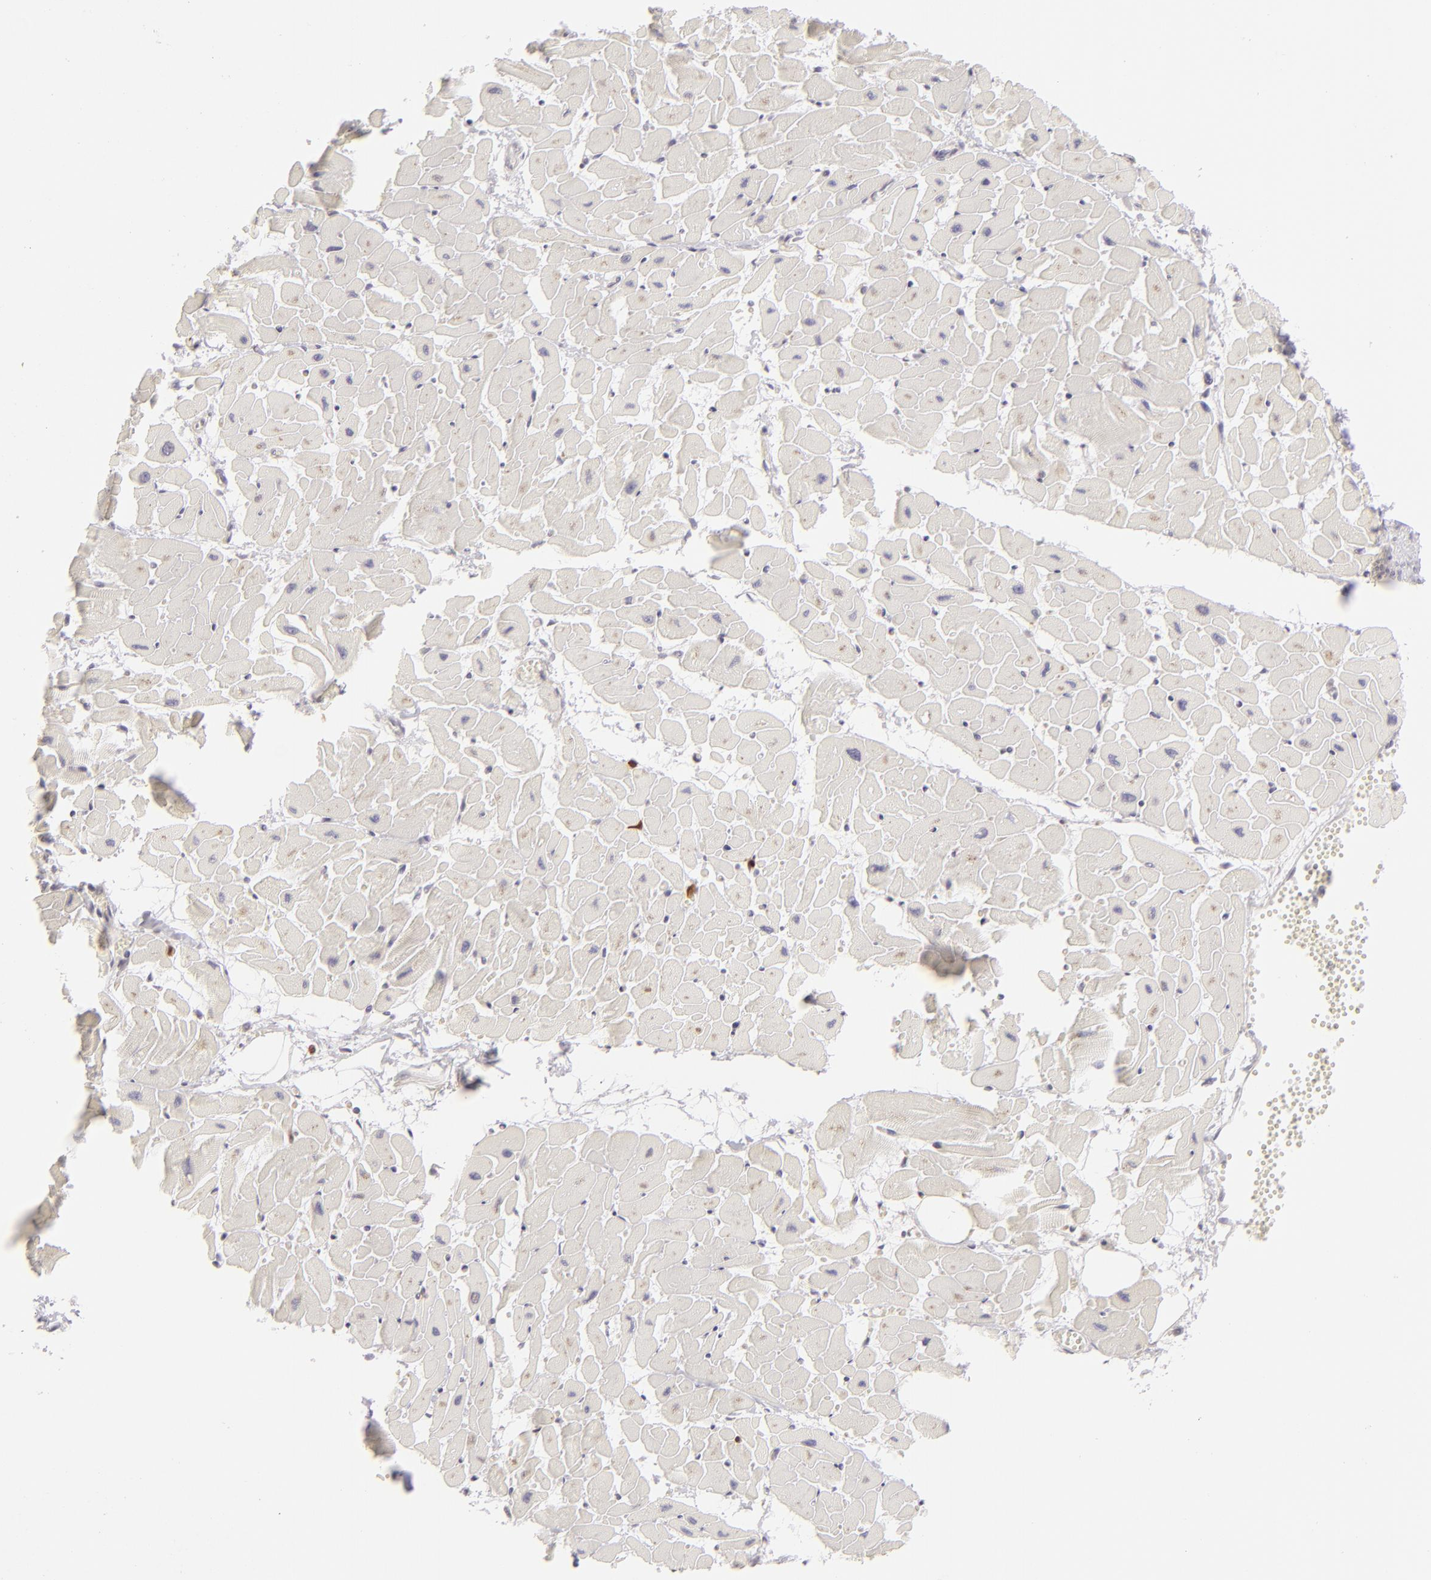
{"staining": {"intensity": "weak", "quantity": "25%-75%", "location": "cytoplasmic/membranous"}, "tissue": "heart muscle", "cell_type": "Cardiomyocytes", "image_type": "normal", "snomed": [{"axis": "morphology", "description": "Normal tissue, NOS"}, {"axis": "topography", "description": "Heart"}], "caption": "Heart muscle stained with IHC exhibits weak cytoplasmic/membranous positivity in approximately 25%-75% of cardiomyocytes.", "gene": "APOBEC3G", "patient": {"sex": "female", "age": 19}}